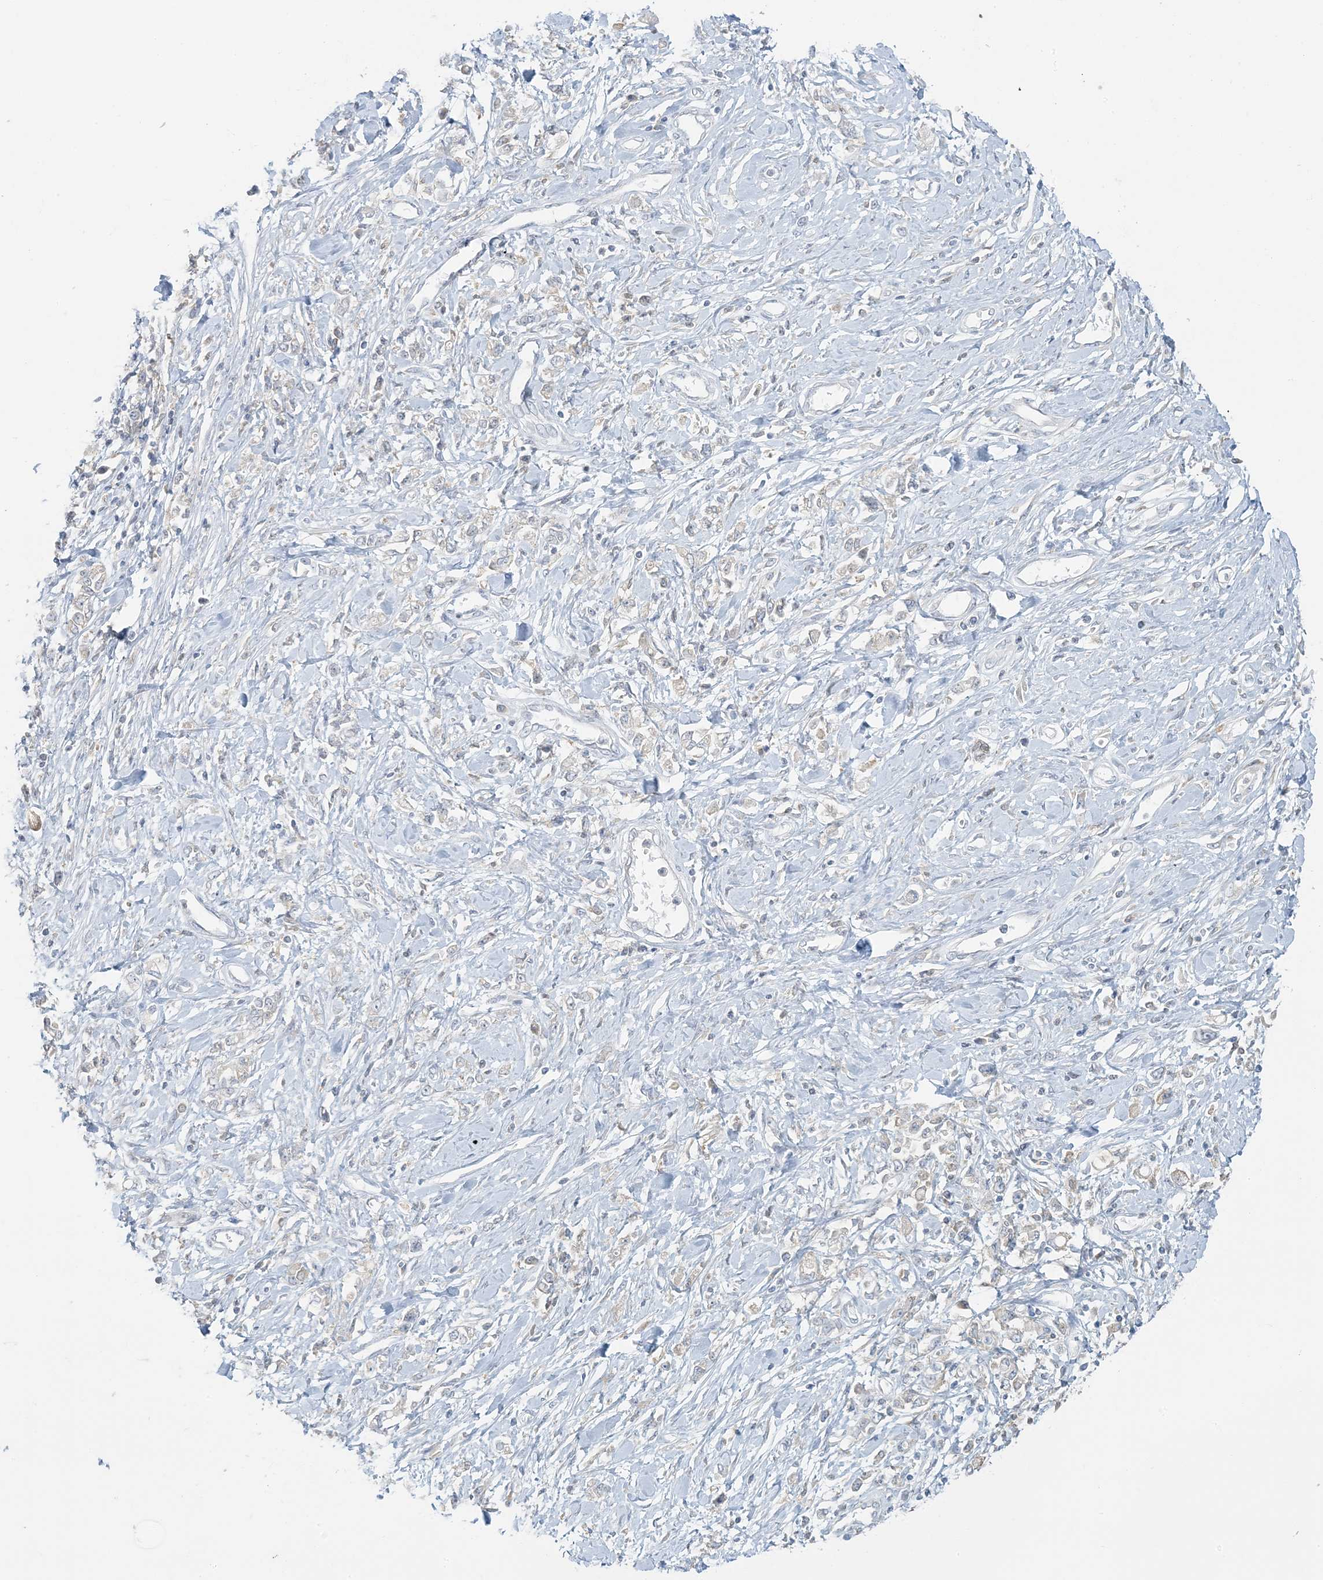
{"staining": {"intensity": "negative", "quantity": "none", "location": "none"}, "tissue": "stomach cancer", "cell_type": "Tumor cells", "image_type": "cancer", "snomed": [{"axis": "morphology", "description": "Adenocarcinoma, NOS"}, {"axis": "topography", "description": "Stomach"}], "caption": "The micrograph reveals no significant positivity in tumor cells of stomach adenocarcinoma.", "gene": "EEFSEC", "patient": {"sex": "female", "age": 76}}